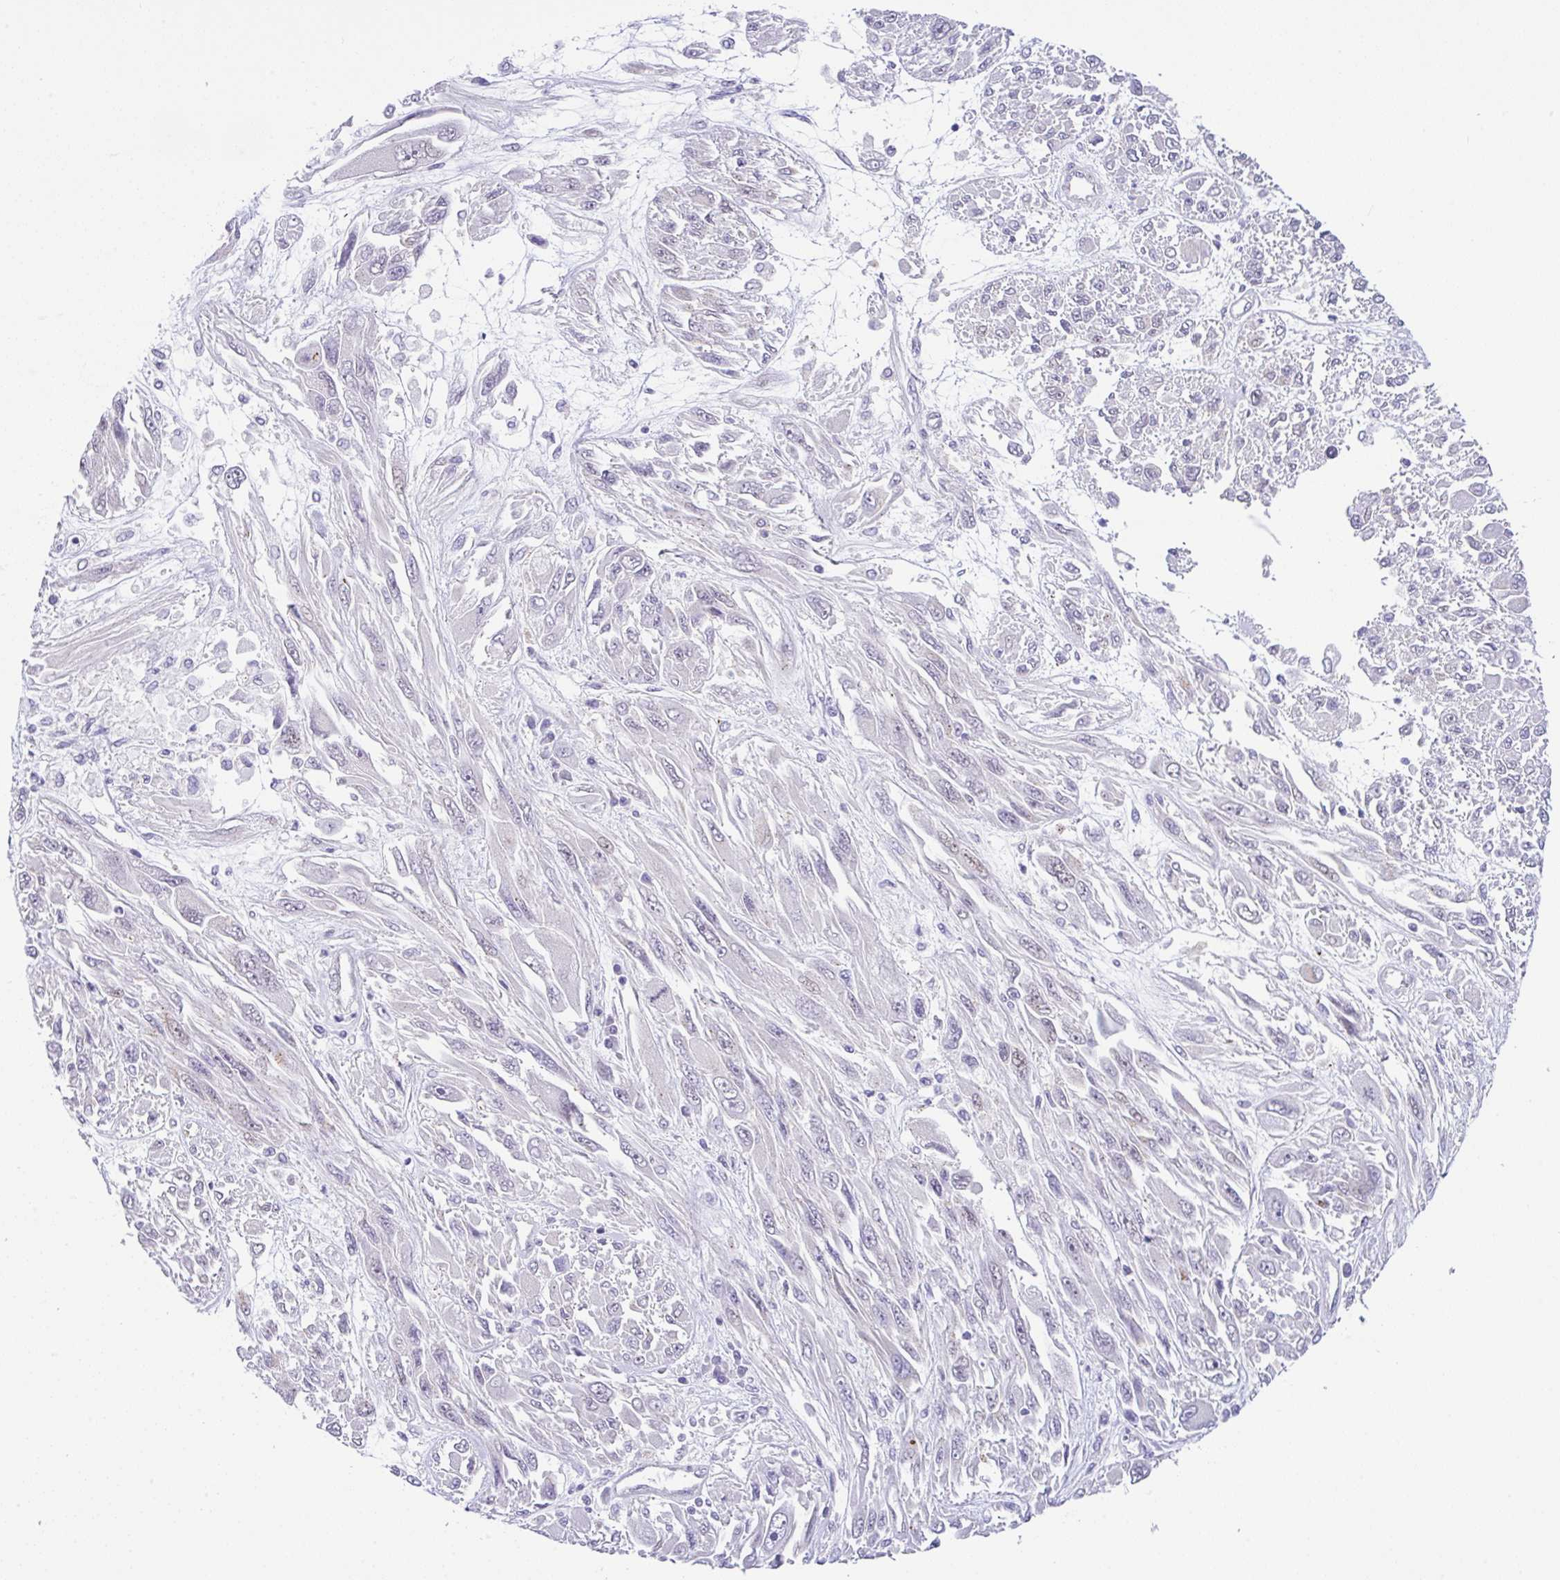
{"staining": {"intensity": "negative", "quantity": "none", "location": "none"}, "tissue": "melanoma", "cell_type": "Tumor cells", "image_type": "cancer", "snomed": [{"axis": "morphology", "description": "Malignant melanoma, NOS"}, {"axis": "topography", "description": "Skin"}], "caption": "Immunohistochemistry (IHC) image of neoplastic tissue: human melanoma stained with DAB reveals no significant protein expression in tumor cells.", "gene": "CGNL1", "patient": {"sex": "female", "age": 91}}